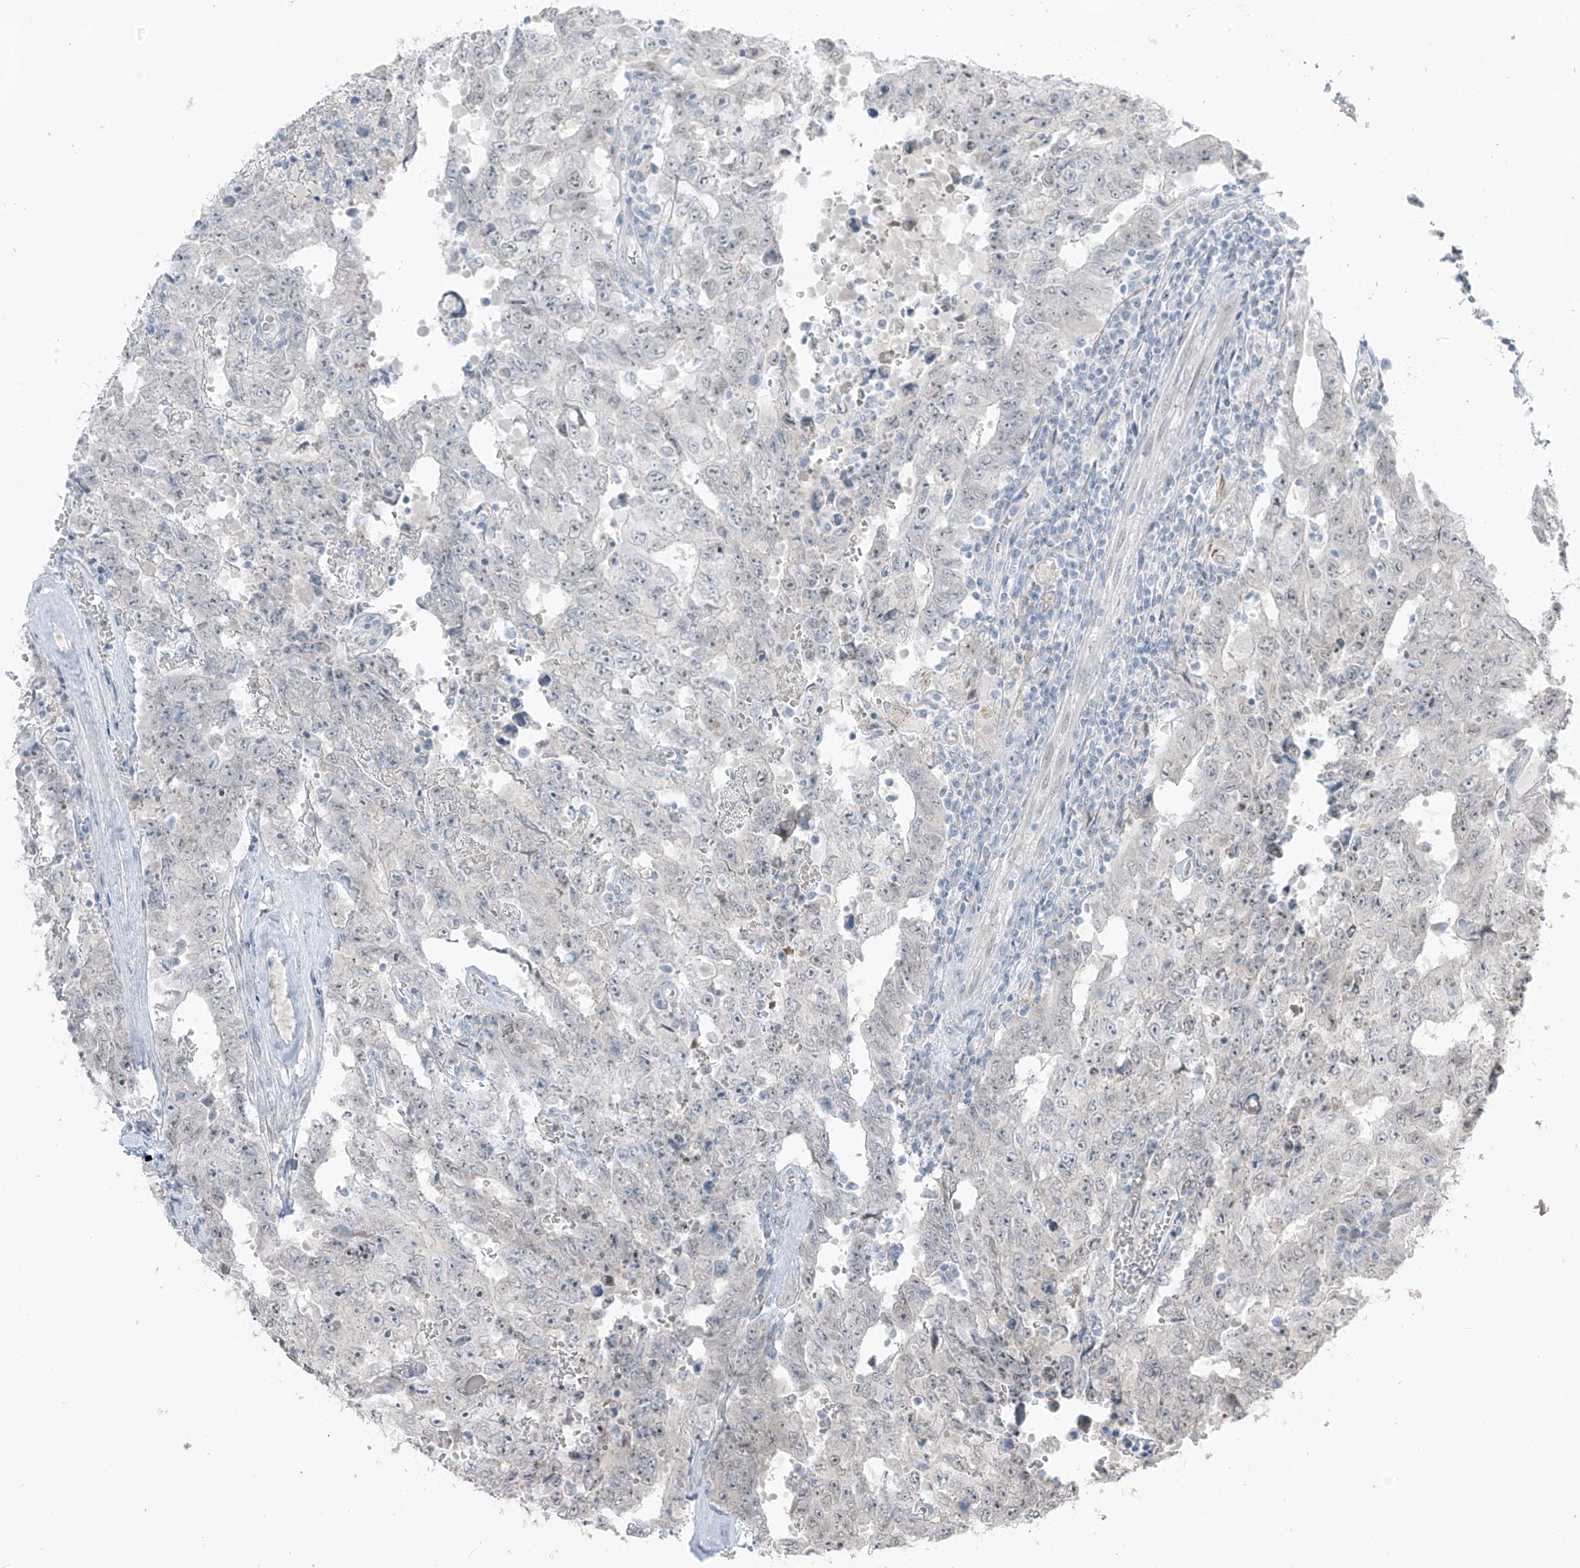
{"staining": {"intensity": "negative", "quantity": "none", "location": "none"}, "tissue": "testis cancer", "cell_type": "Tumor cells", "image_type": "cancer", "snomed": [{"axis": "morphology", "description": "Carcinoma, Embryonal, NOS"}, {"axis": "topography", "description": "Testis"}], "caption": "High magnification brightfield microscopy of testis cancer (embryonal carcinoma) stained with DAB (3,3'-diaminobenzidine) (brown) and counterstained with hematoxylin (blue): tumor cells show no significant positivity. Brightfield microscopy of immunohistochemistry (IHC) stained with DAB (3,3'-diaminobenzidine) (brown) and hematoxylin (blue), captured at high magnification.", "gene": "PRDM6", "patient": {"sex": "male", "age": 26}}